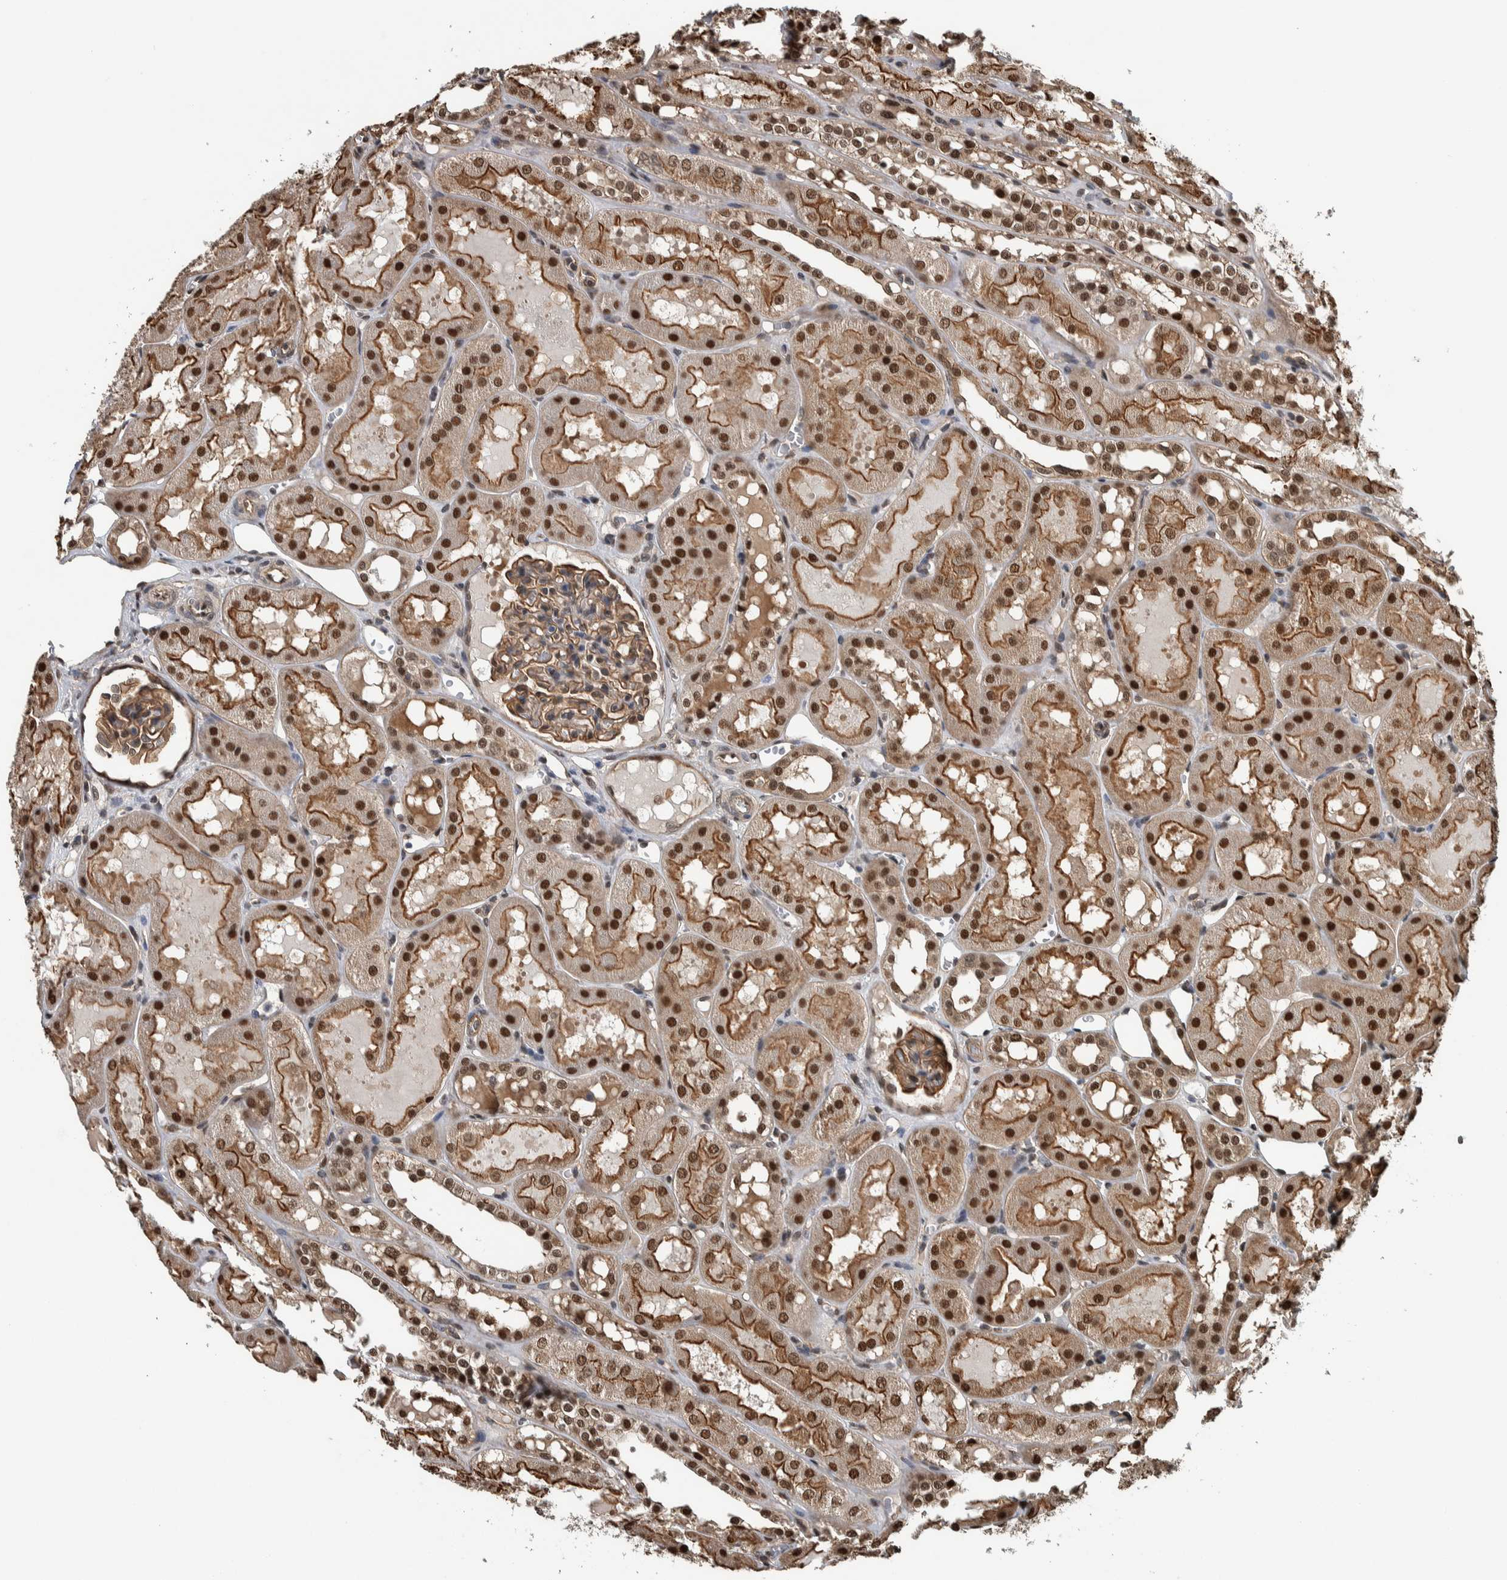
{"staining": {"intensity": "moderate", "quantity": ">75%", "location": "cytoplasmic/membranous"}, "tissue": "kidney", "cell_type": "Cells in glomeruli", "image_type": "normal", "snomed": [{"axis": "morphology", "description": "Normal tissue, NOS"}, {"axis": "topography", "description": "Kidney"}, {"axis": "topography", "description": "Urinary bladder"}], "caption": "The histopathology image displays staining of normal kidney, revealing moderate cytoplasmic/membranous protein staining (brown color) within cells in glomeruli.", "gene": "FAM135B", "patient": {"sex": "male", "age": 16}}